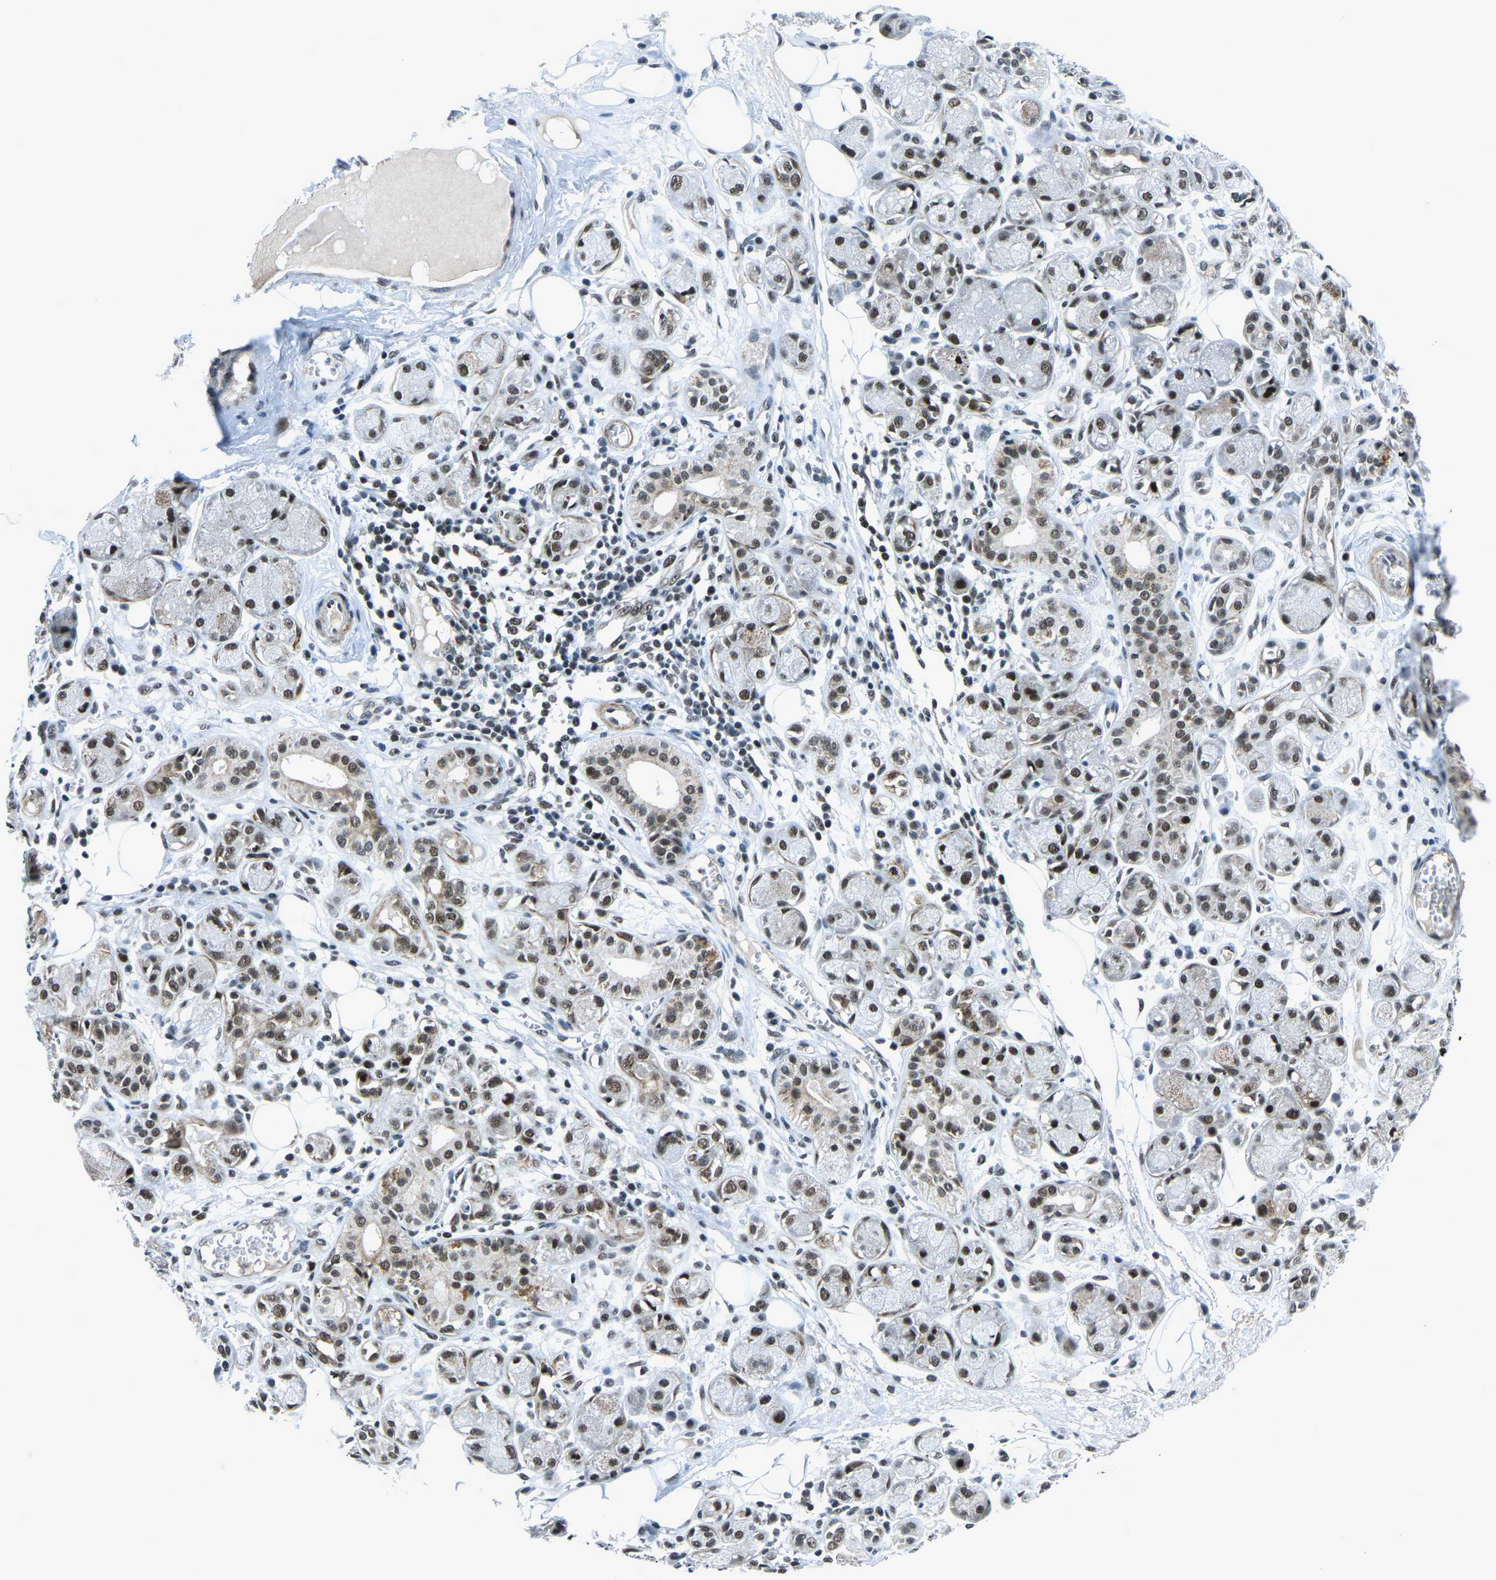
{"staining": {"intensity": "weak", "quantity": "25%-75%", "location": "nuclear"}, "tissue": "adipose tissue", "cell_type": "Adipocytes", "image_type": "normal", "snomed": [{"axis": "morphology", "description": "Normal tissue, NOS"}, {"axis": "morphology", "description": "Inflammation, NOS"}, {"axis": "topography", "description": "Salivary gland"}, {"axis": "topography", "description": "Peripheral nerve tissue"}], "caption": "Adipose tissue was stained to show a protein in brown. There is low levels of weak nuclear expression in approximately 25%-75% of adipocytes. (DAB (3,3'-diaminobenzidine) = brown stain, brightfield microscopy at high magnification).", "gene": "PRCC", "patient": {"sex": "female", "age": 75}}